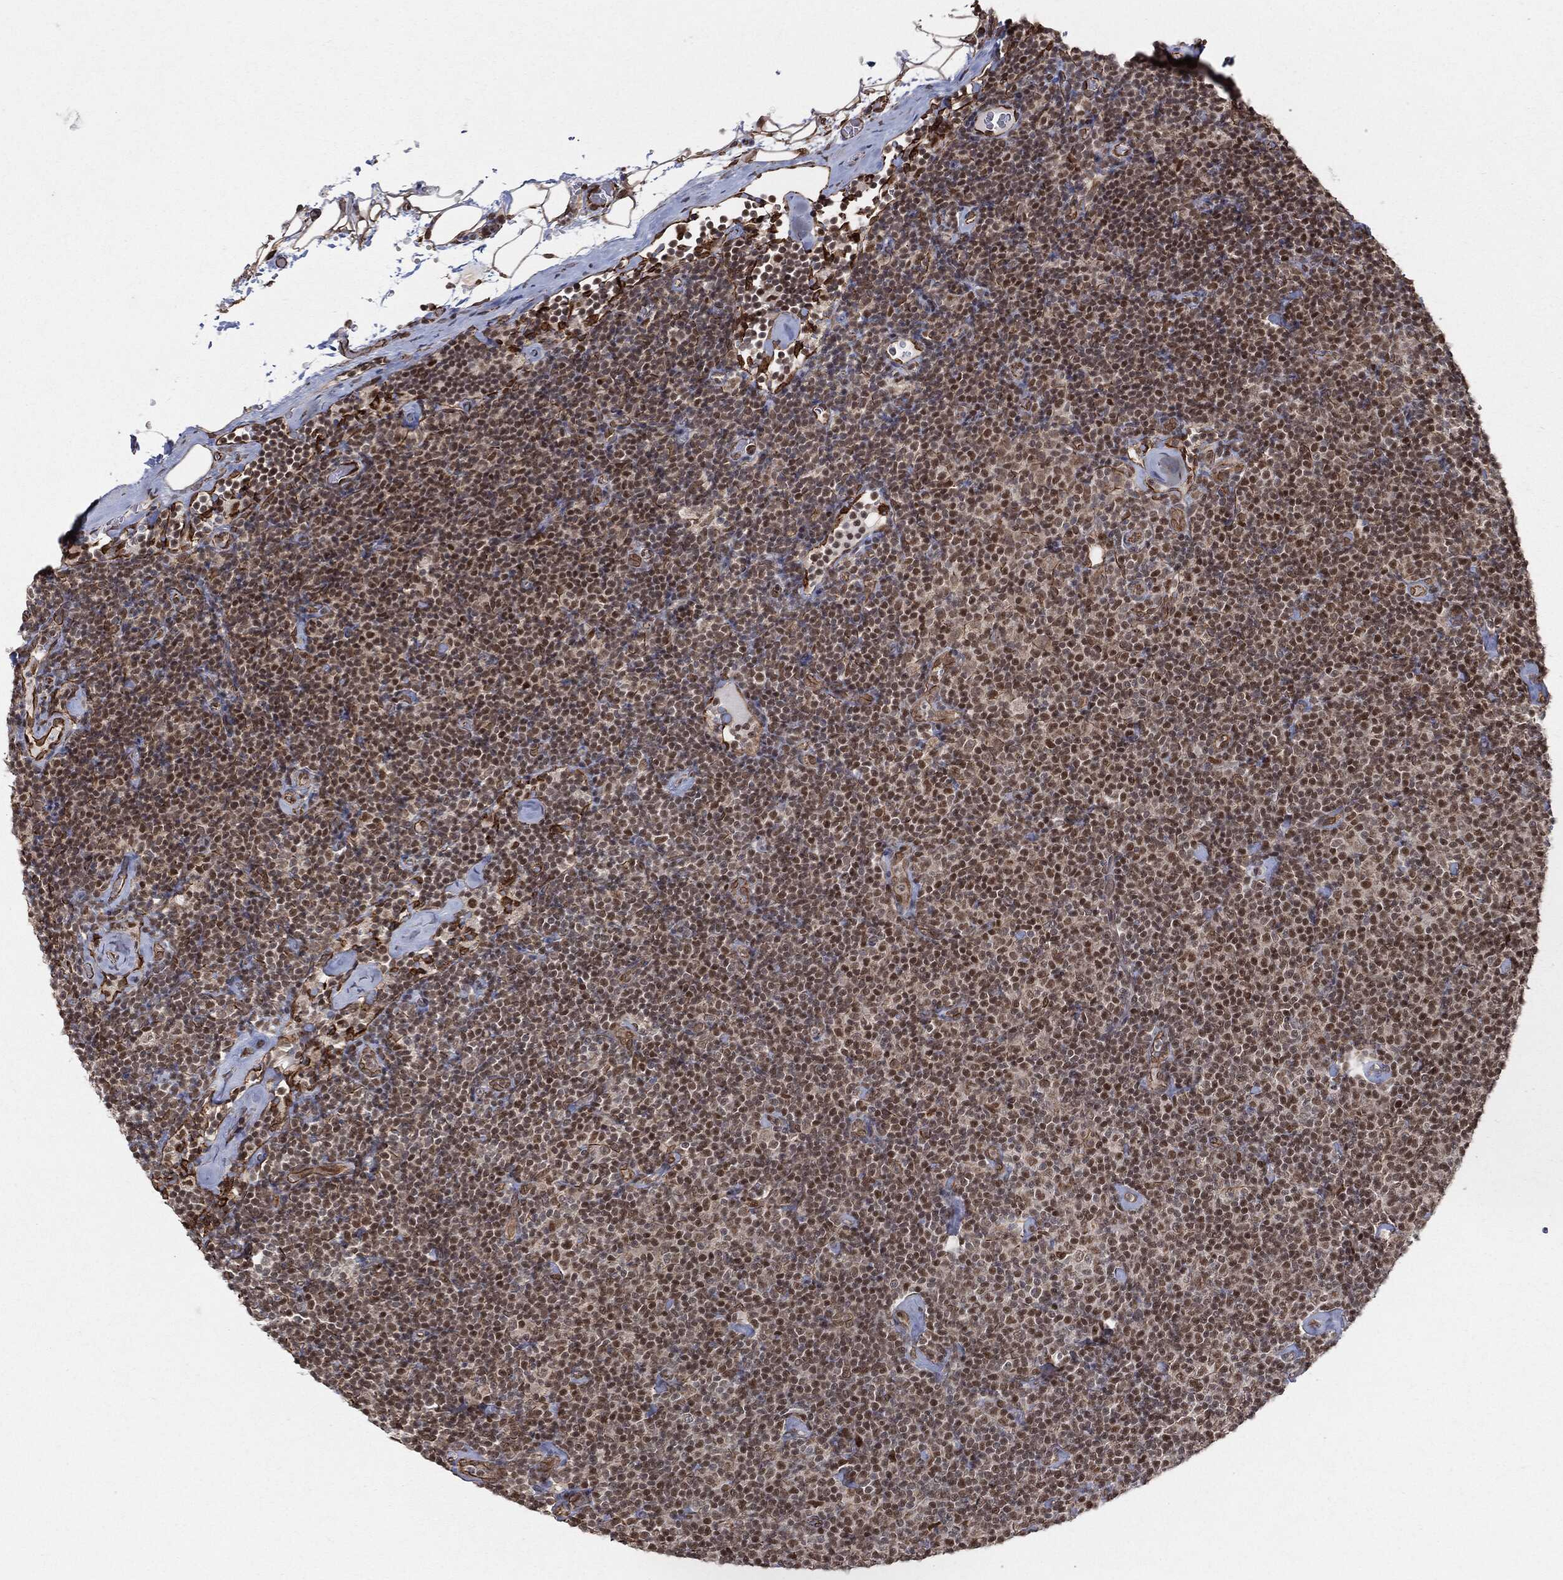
{"staining": {"intensity": "moderate", "quantity": ">75%", "location": "nuclear"}, "tissue": "lymphoma", "cell_type": "Tumor cells", "image_type": "cancer", "snomed": [{"axis": "morphology", "description": "Malignant lymphoma, non-Hodgkin's type, Low grade"}, {"axis": "topography", "description": "Lymph node"}], "caption": "Low-grade malignant lymphoma, non-Hodgkin's type stained with IHC shows moderate nuclear expression in approximately >75% of tumor cells.", "gene": "TP53RK", "patient": {"sex": "male", "age": 81}}